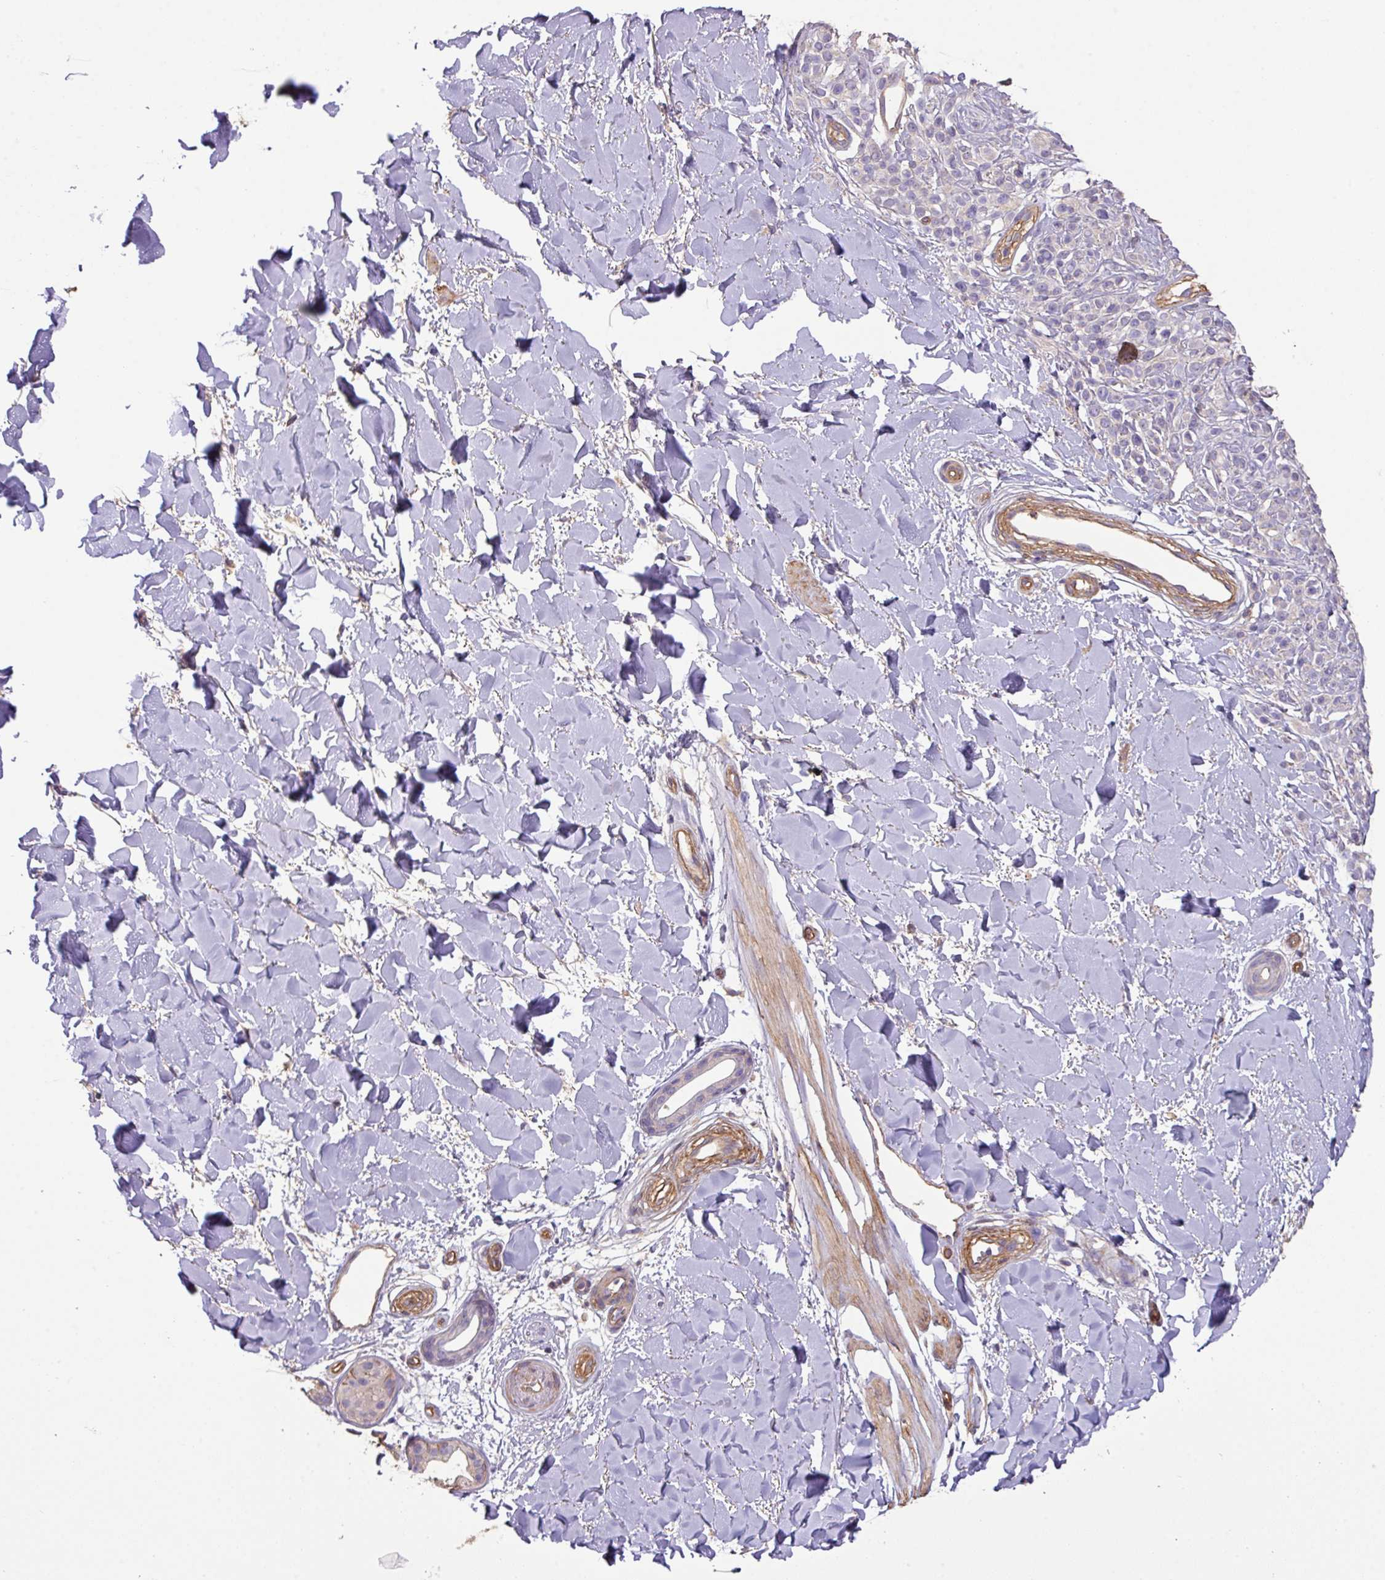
{"staining": {"intensity": "negative", "quantity": "none", "location": "none"}, "tissue": "melanoma", "cell_type": "Tumor cells", "image_type": "cancer", "snomed": [{"axis": "morphology", "description": "Malignant melanoma, NOS"}, {"axis": "topography", "description": "Skin"}], "caption": "Protein analysis of malignant melanoma reveals no significant positivity in tumor cells. (DAB immunohistochemistry (IHC) with hematoxylin counter stain).", "gene": "CALML4", "patient": {"sex": "female", "age": 37}}